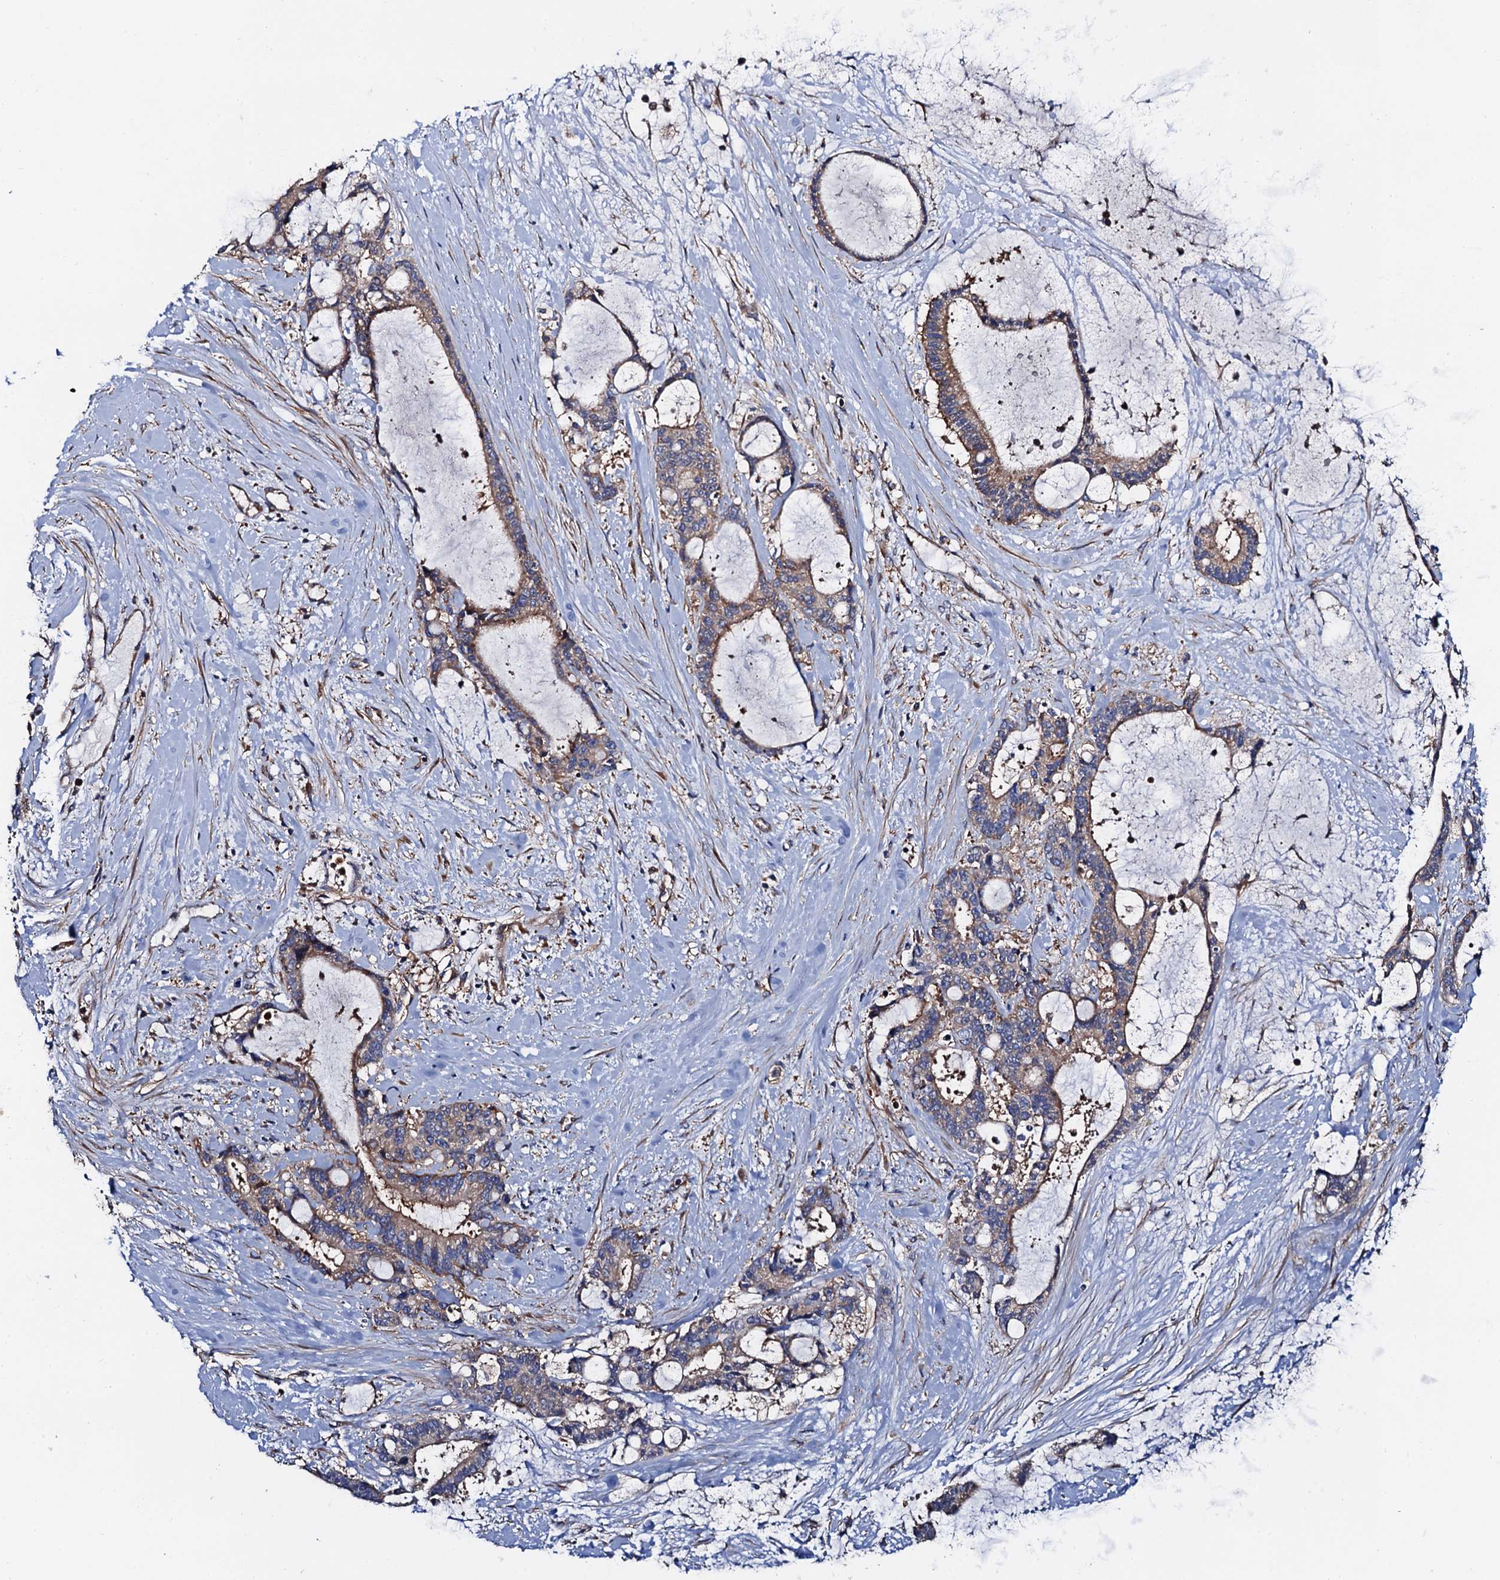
{"staining": {"intensity": "weak", "quantity": ">75%", "location": "cytoplasmic/membranous"}, "tissue": "liver cancer", "cell_type": "Tumor cells", "image_type": "cancer", "snomed": [{"axis": "morphology", "description": "Normal tissue, NOS"}, {"axis": "morphology", "description": "Cholangiocarcinoma"}, {"axis": "topography", "description": "Liver"}, {"axis": "topography", "description": "Peripheral nerve tissue"}], "caption": "An IHC micrograph of tumor tissue is shown. Protein staining in brown shows weak cytoplasmic/membranous positivity in liver cancer within tumor cells. (DAB (3,3'-diaminobenzidine) = brown stain, brightfield microscopy at high magnification).", "gene": "MRPL48", "patient": {"sex": "female", "age": 73}}